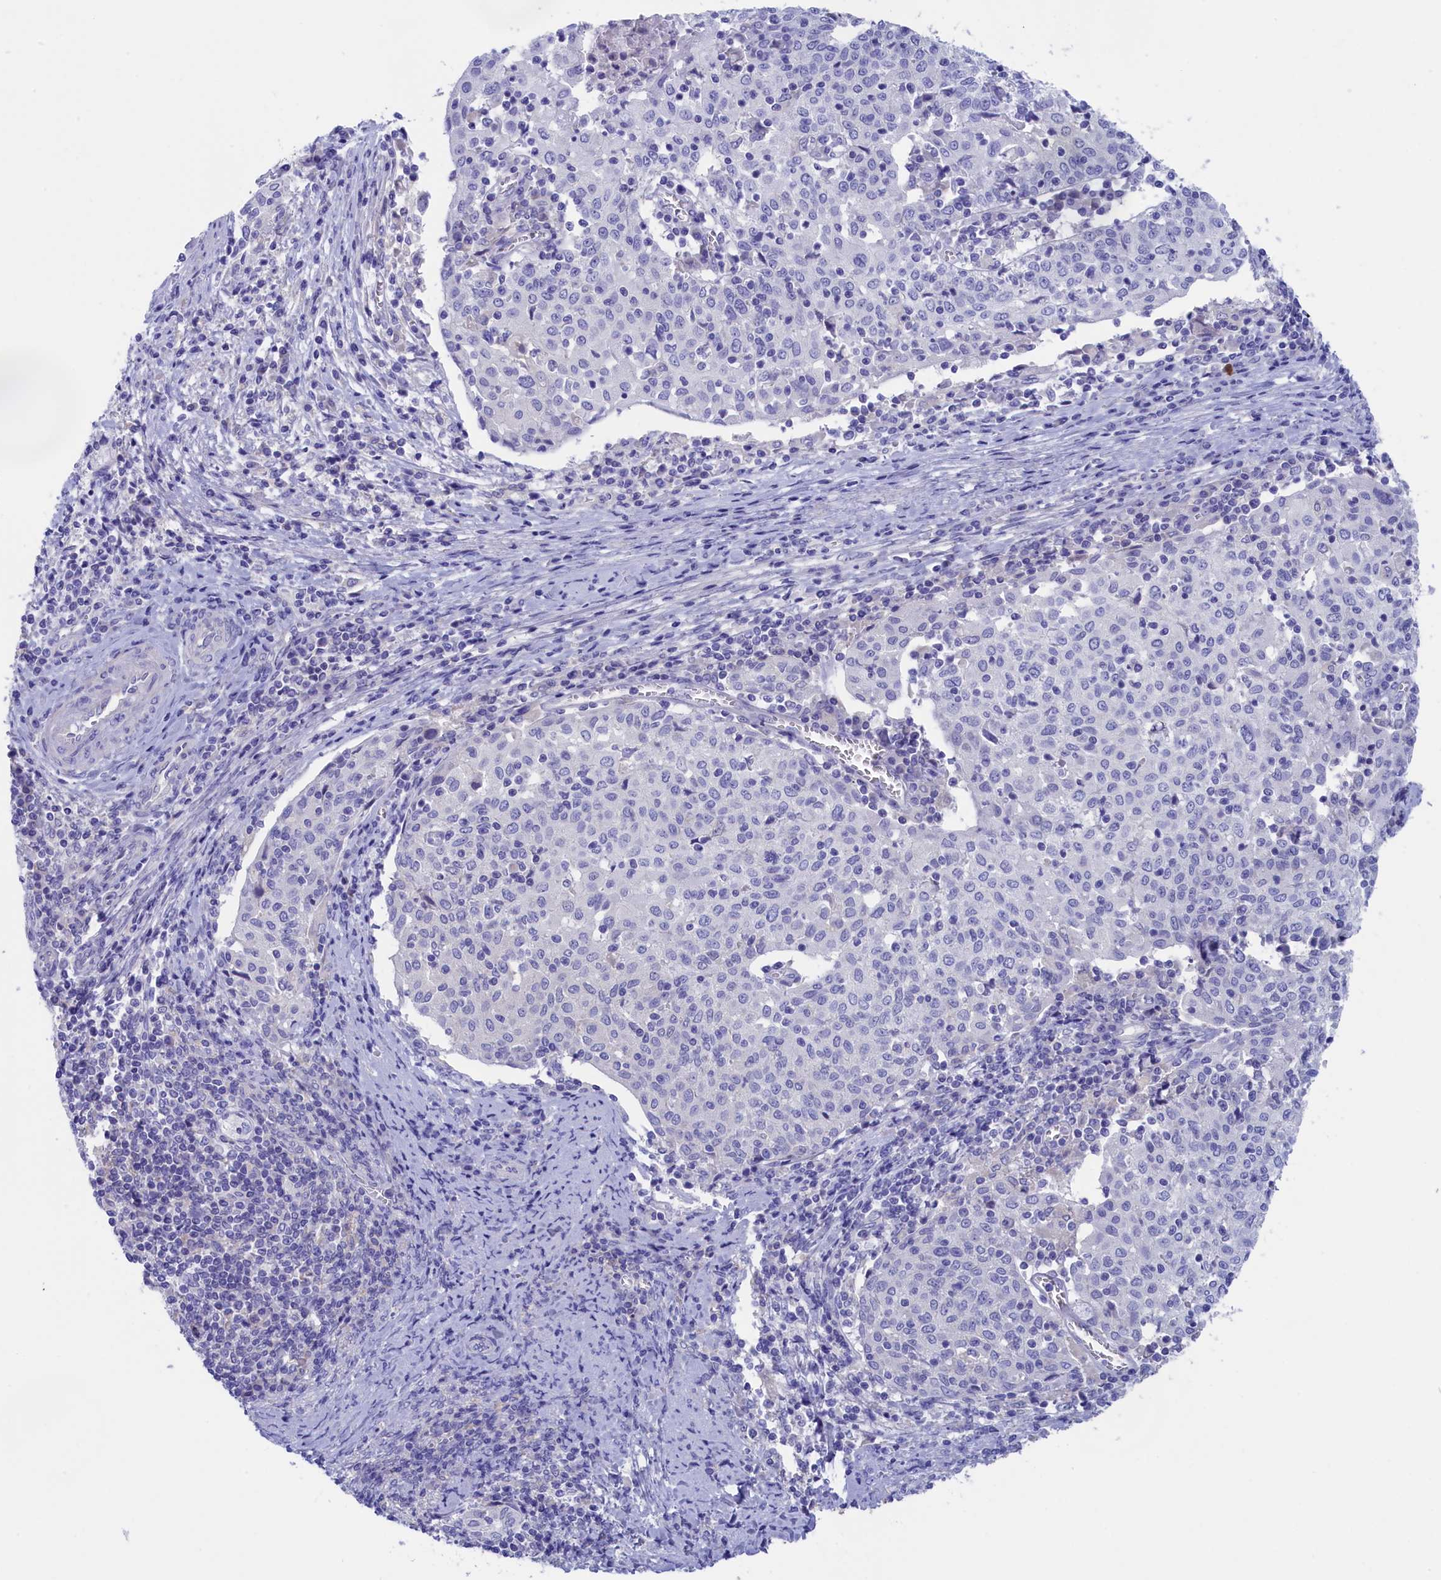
{"staining": {"intensity": "negative", "quantity": "none", "location": "none"}, "tissue": "cervical cancer", "cell_type": "Tumor cells", "image_type": "cancer", "snomed": [{"axis": "morphology", "description": "Squamous cell carcinoma, NOS"}, {"axis": "topography", "description": "Cervix"}], "caption": "This micrograph is of cervical squamous cell carcinoma stained with IHC to label a protein in brown with the nuclei are counter-stained blue. There is no positivity in tumor cells.", "gene": "VPS35L", "patient": {"sex": "female", "age": 52}}